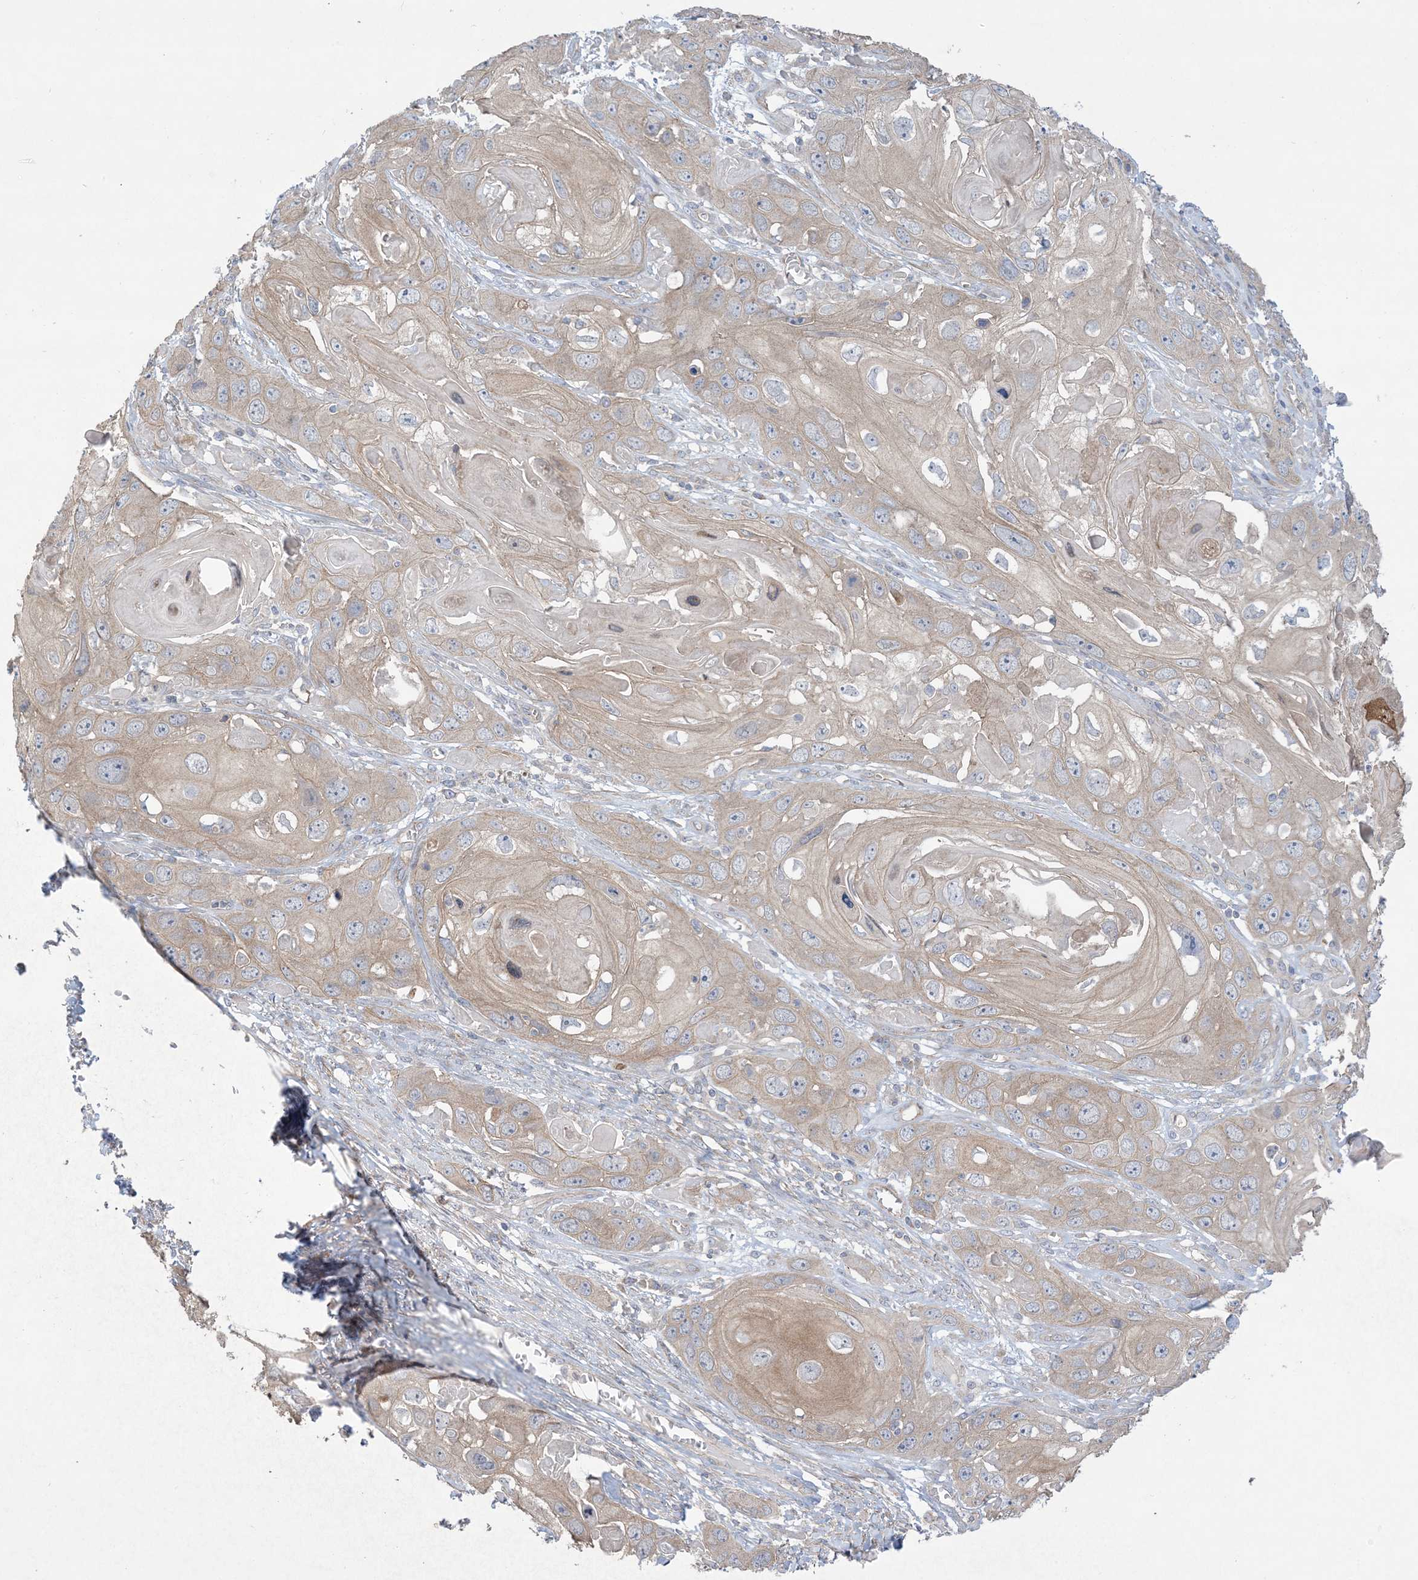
{"staining": {"intensity": "weak", "quantity": "25%-75%", "location": "cytoplasmic/membranous"}, "tissue": "skin cancer", "cell_type": "Tumor cells", "image_type": "cancer", "snomed": [{"axis": "morphology", "description": "Squamous cell carcinoma, NOS"}, {"axis": "topography", "description": "Skin"}], "caption": "Immunohistochemical staining of human squamous cell carcinoma (skin) shows low levels of weak cytoplasmic/membranous protein positivity in about 25%-75% of tumor cells.", "gene": "CCNY", "patient": {"sex": "male", "age": 55}}